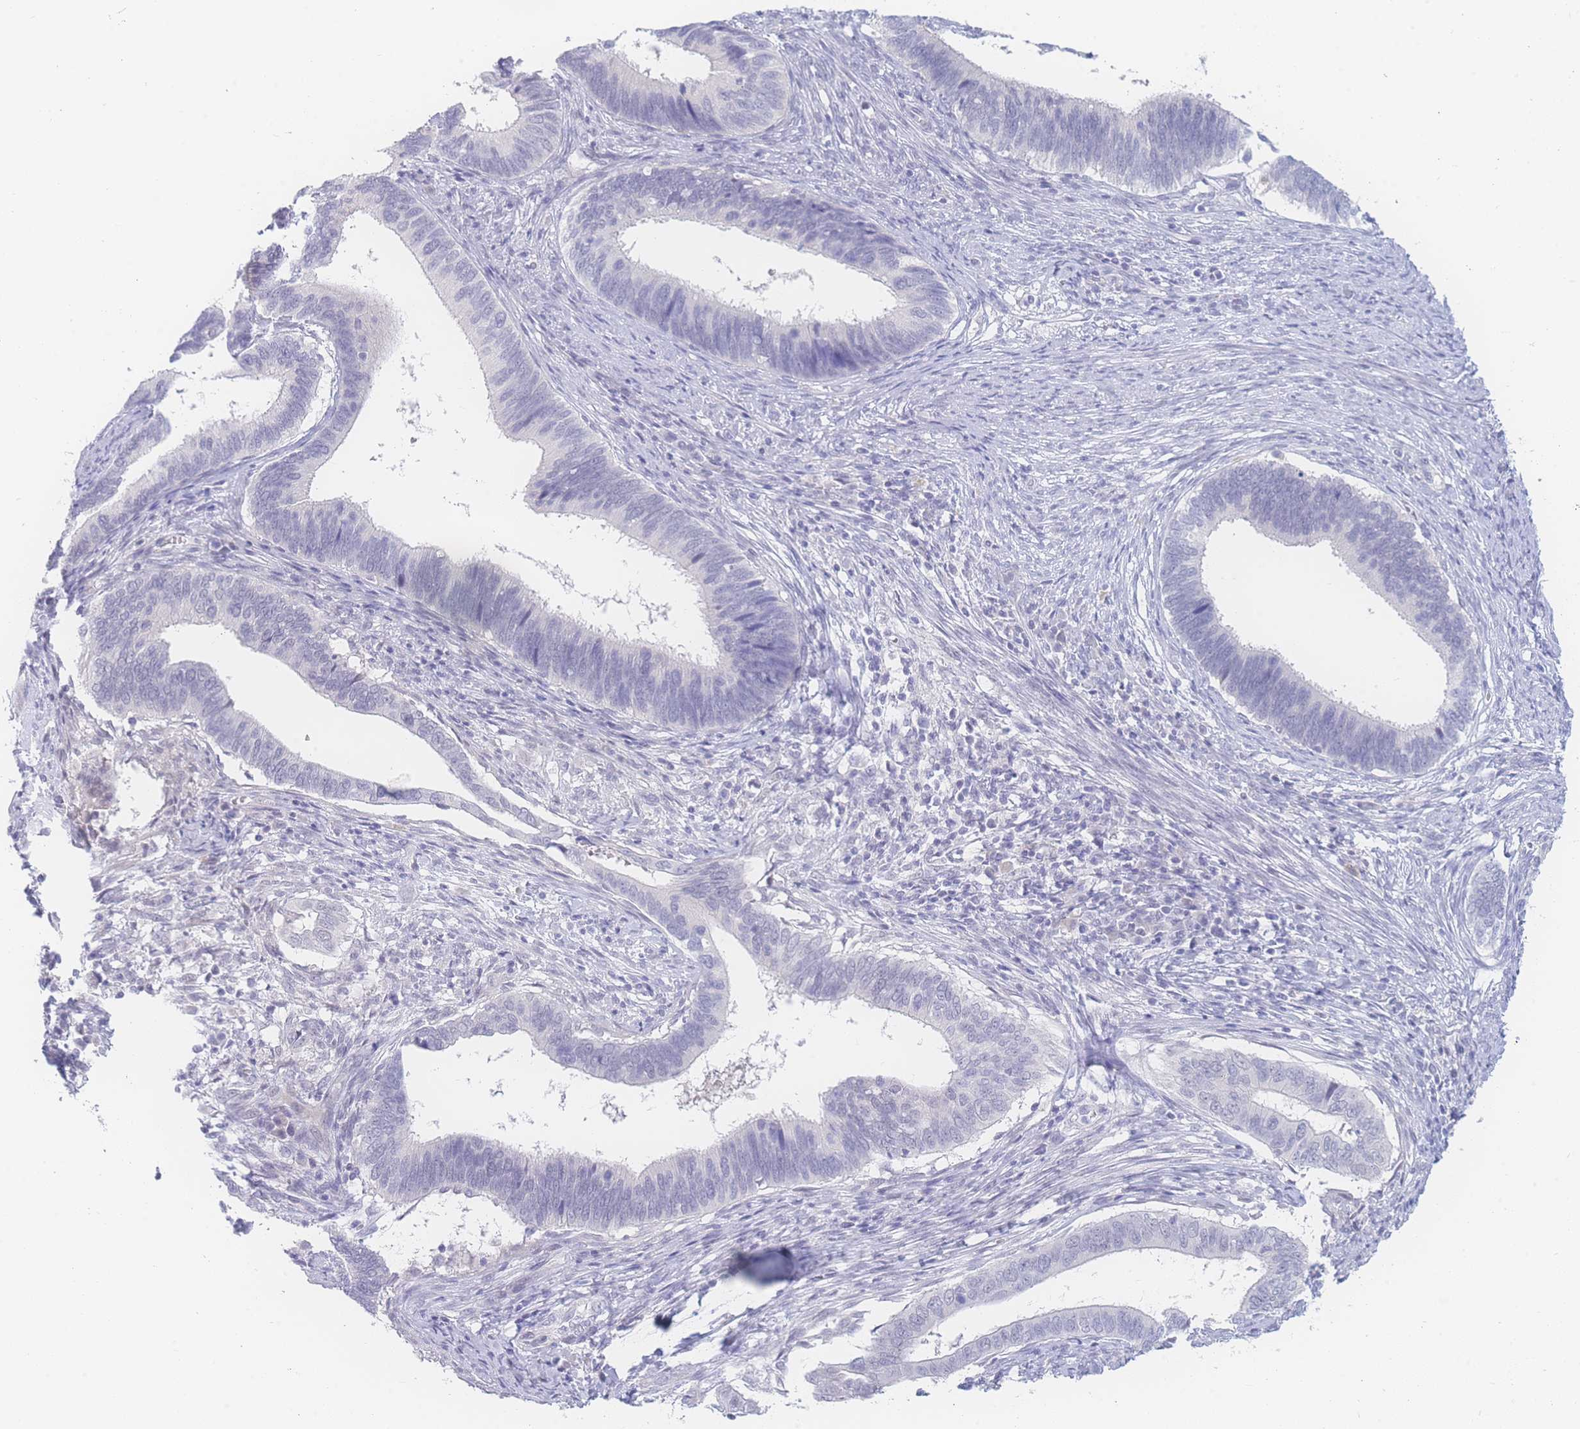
{"staining": {"intensity": "negative", "quantity": "none", "location": "none"}, "tissue": "cervical cancer", "cell_type": "Tumor cells", "image_type": "cancer", "snomed": [{"axis": "morphology", "description": "Adenocarcinoma, NOS"}, {"axis": "topography", "description": "Cervix"}], "caption": "DAB (3,3'-diaminobenzidine) immunohistochemical staining of human cervical cancer (adenocarcinoma) displays no significant staining in tumor cells.", "gene": "PRSS22", "patient": {"sex": "female", "age": 42}}